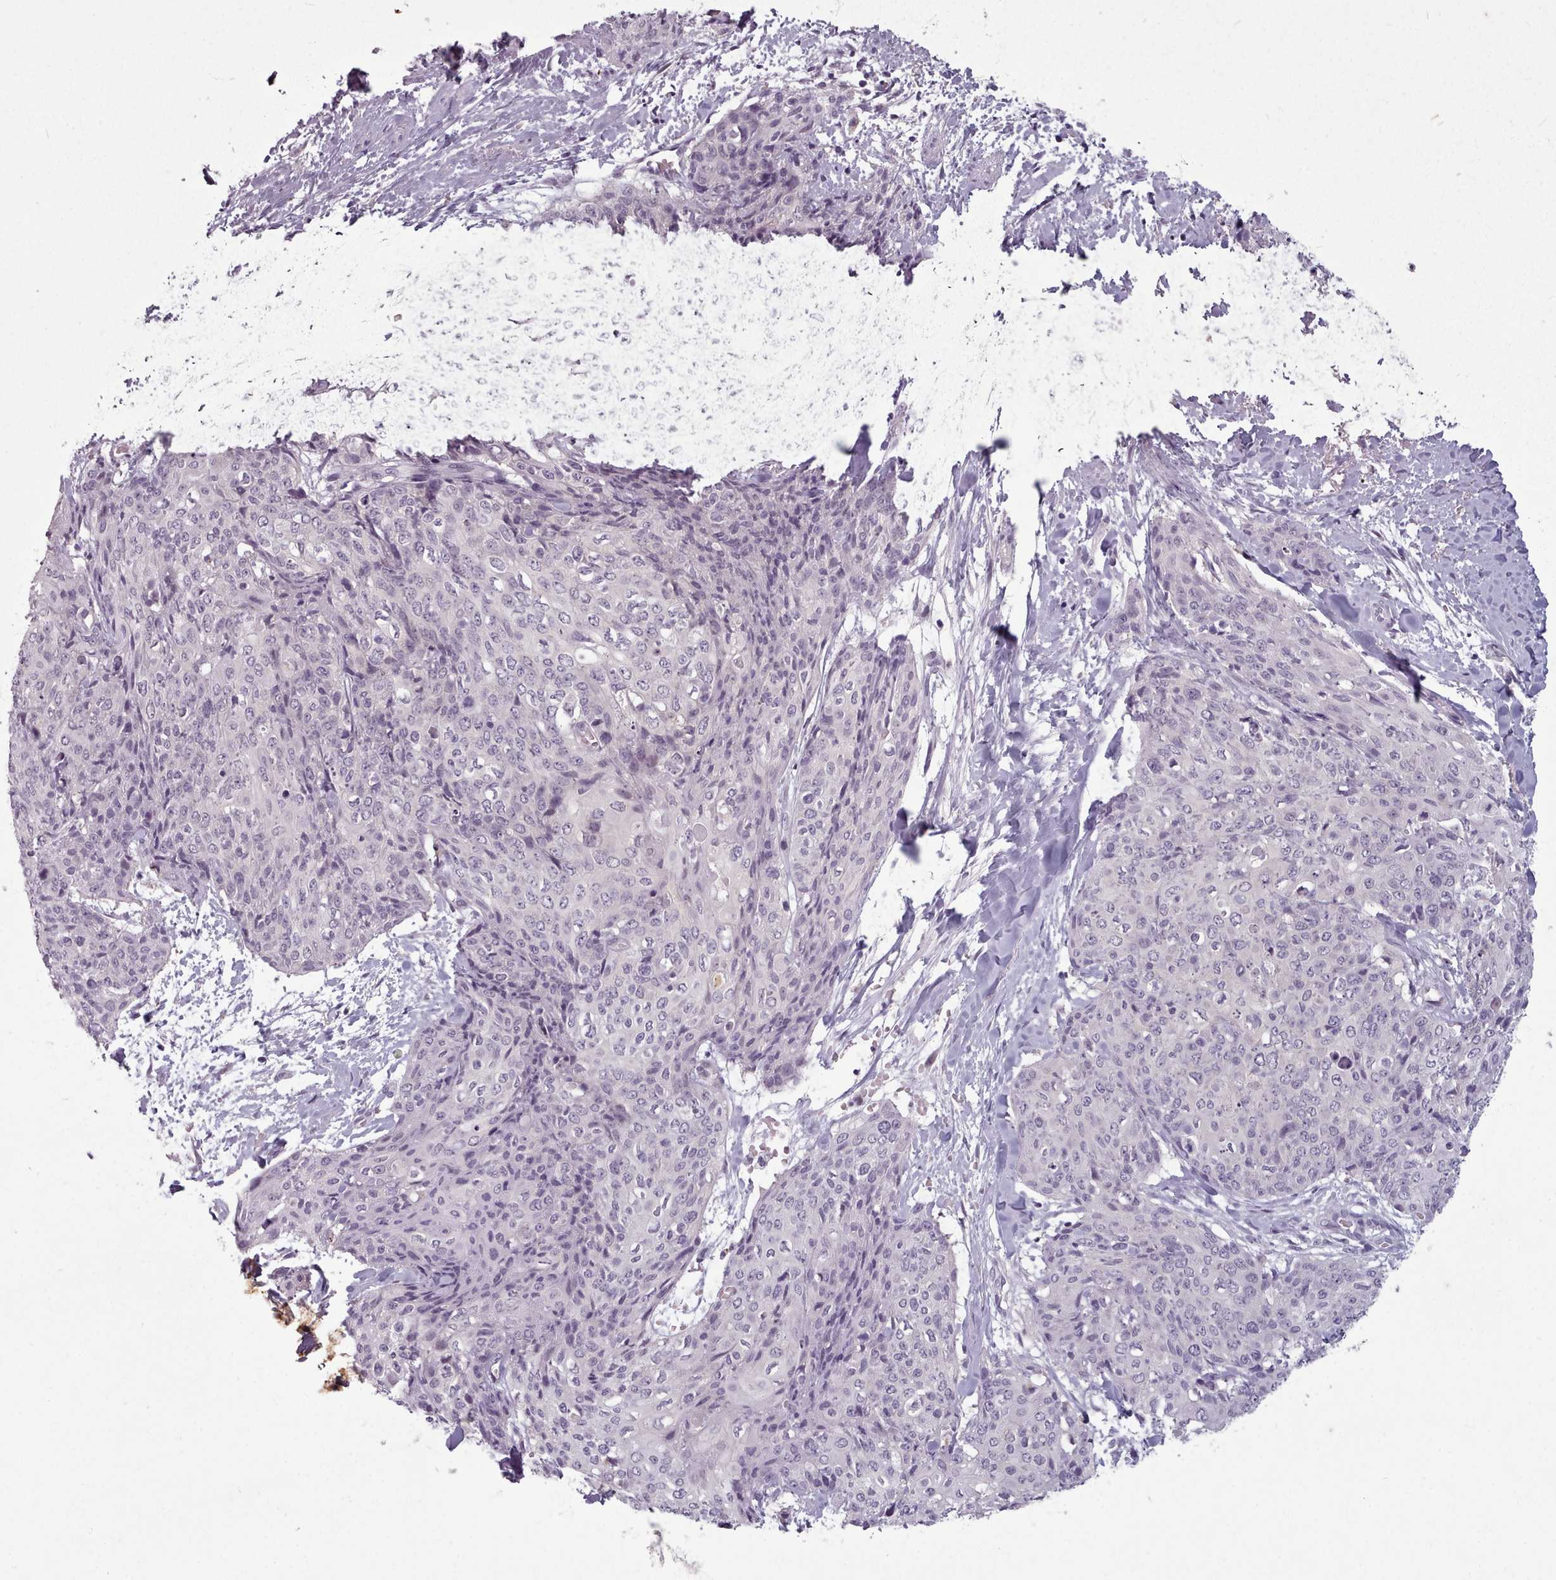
{"staining": {"intensity": "negative", "quantity": "none", "location": "none"}, "tissue": "skin cancer", "cell_type": "Tumor cells", "image_type": "cancer", "snomed": [{"axis": "morphology", "description": "Squamous cell carcinoma, NOS"}, {"axis": "topography", "description": "Skin"}, {"axis": "topography", "description": "Vulva"}], "caption": "Human skin squamous cell carcinoma stained for a protein using immunohistochemistry shows no staining in tumor cells.", "gene": "PBX4", "patient": {"sex": "female", "age": 85}}